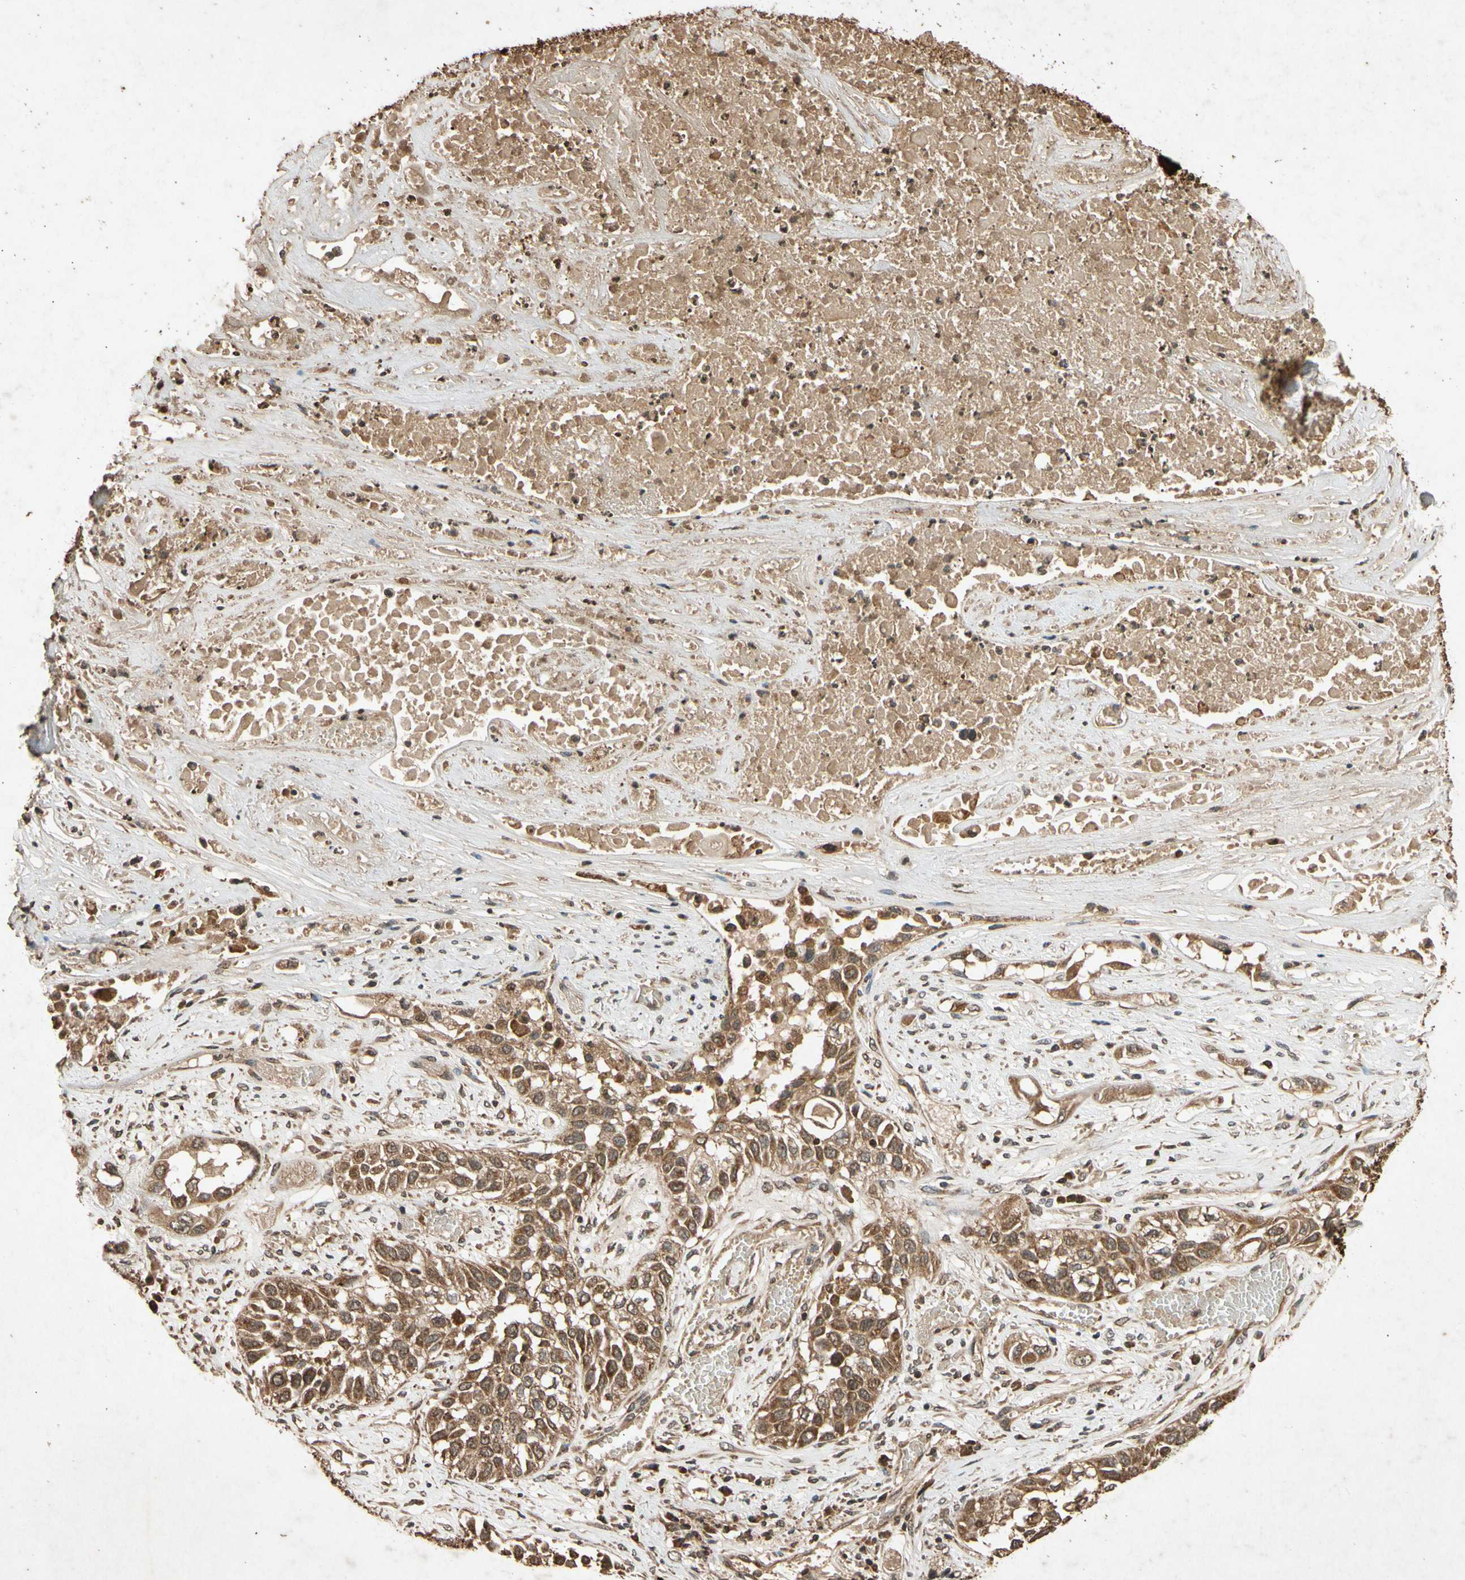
{"staining": {"intensity": "strong", "quantity": ">75%", "location": "cytoplasmic/membranous"}, "tissue": "lung cancer", "cell_type": "Tumor cells", "image_type": "cancer", "snomed": [{"axis": "morphology", "description": "Squamous cell carcinoma, NOS"}, {"axis": "topography", "description": "Lung"}], "caption": "Lung cancer (squamous cell carcinoma) stained for a protein (brown) displays strong cytoplasmic/membranous positive staining in approximately >75% of tumor cells.", "gene": "TXN2", "patient": {"sex": "male", "age": 71}}